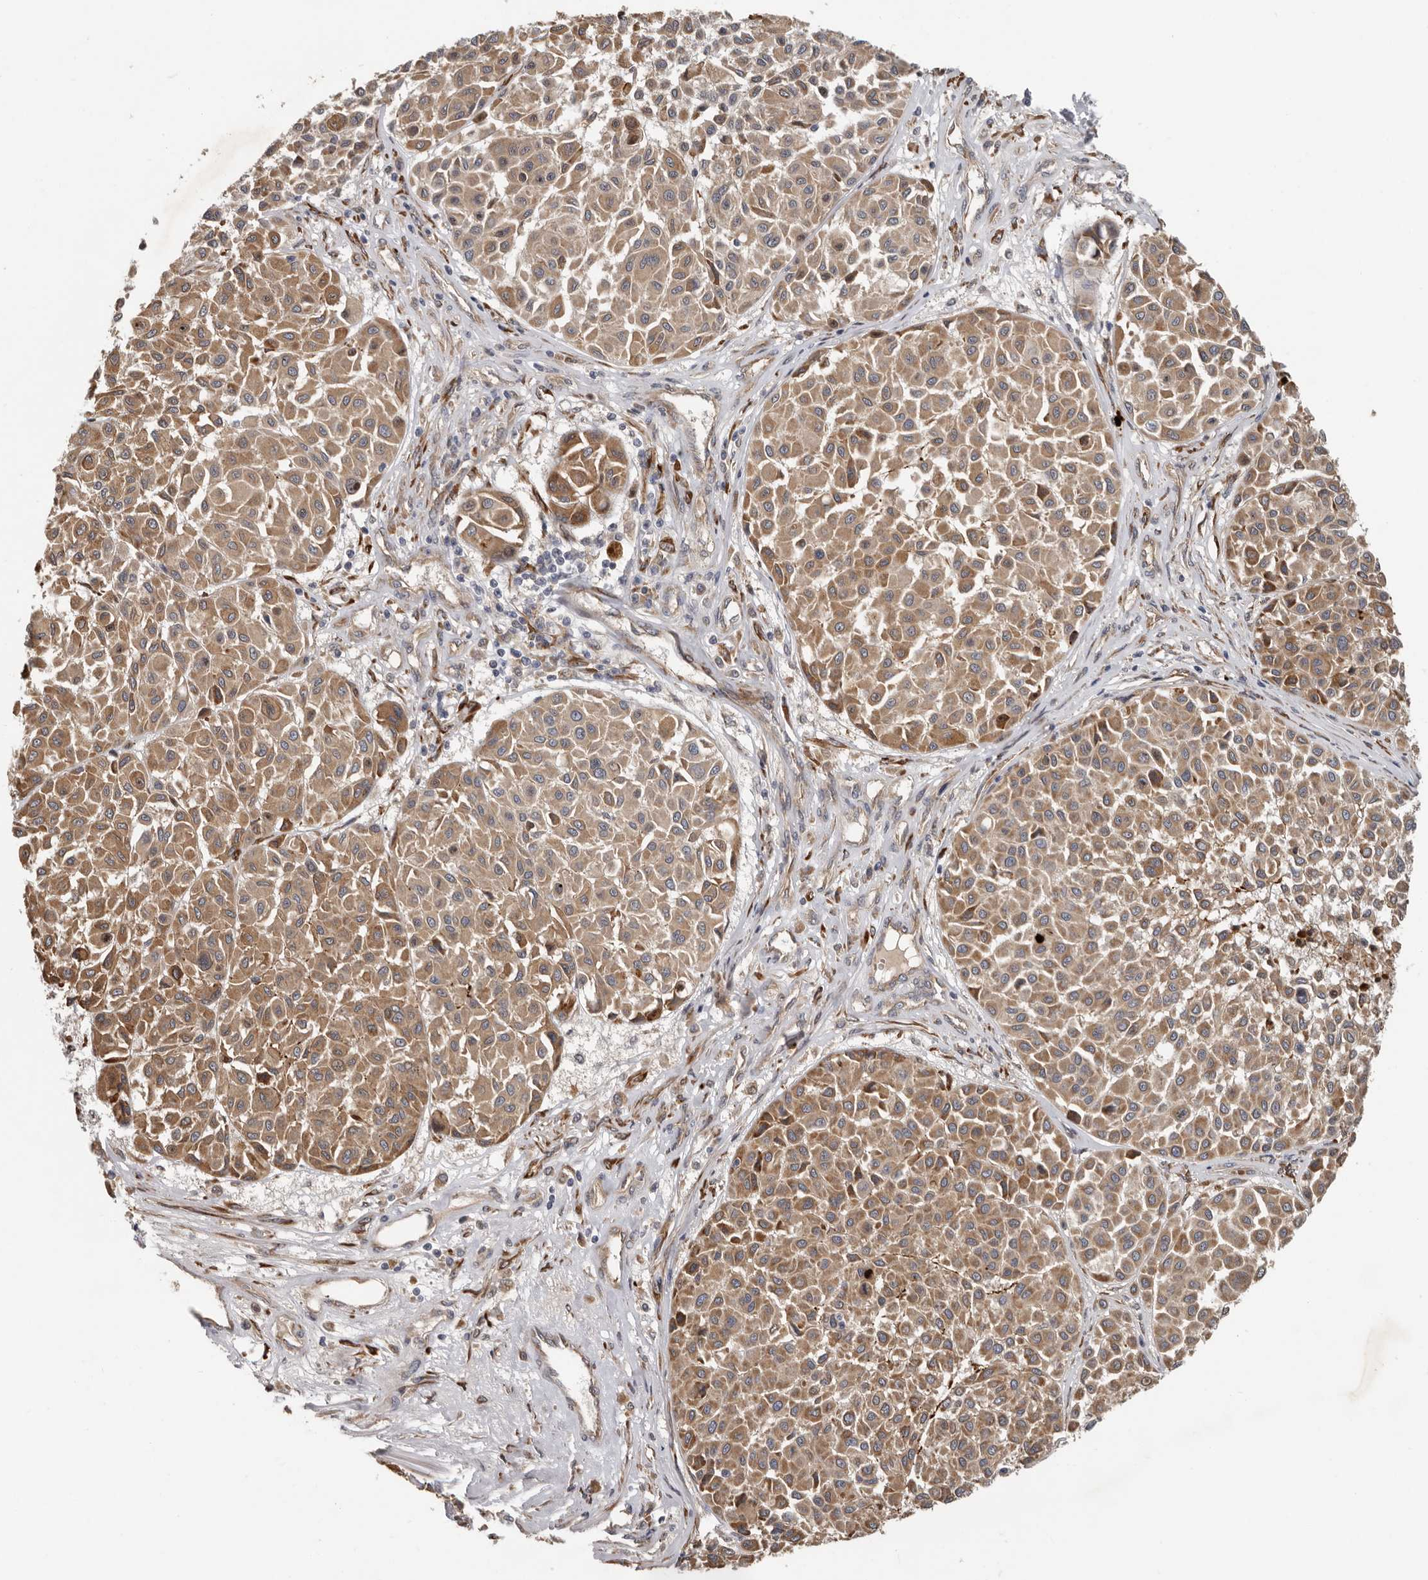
{"staining": {"intensity": "moderate", "quantity": ">75%", "location": "cytoplasmic/membranous"}, "tissue": "melanoma", "cell_type": "Tumor cells", "image_type": "cancer", "snomed": [{"axis": "morphology", "description": "Malignant melanoma, Metastatic site"}, {"axis": "topography", "description": "Soft tissue"}], "caption": "This image shows IHC staining of human malignant melanoma (metastatic site), with medium moderate cytoplasmic/membranous staining in about >75% of tumor cells.", "gene": "MTF1", "patient": {"sex": "male", "age": 41}}